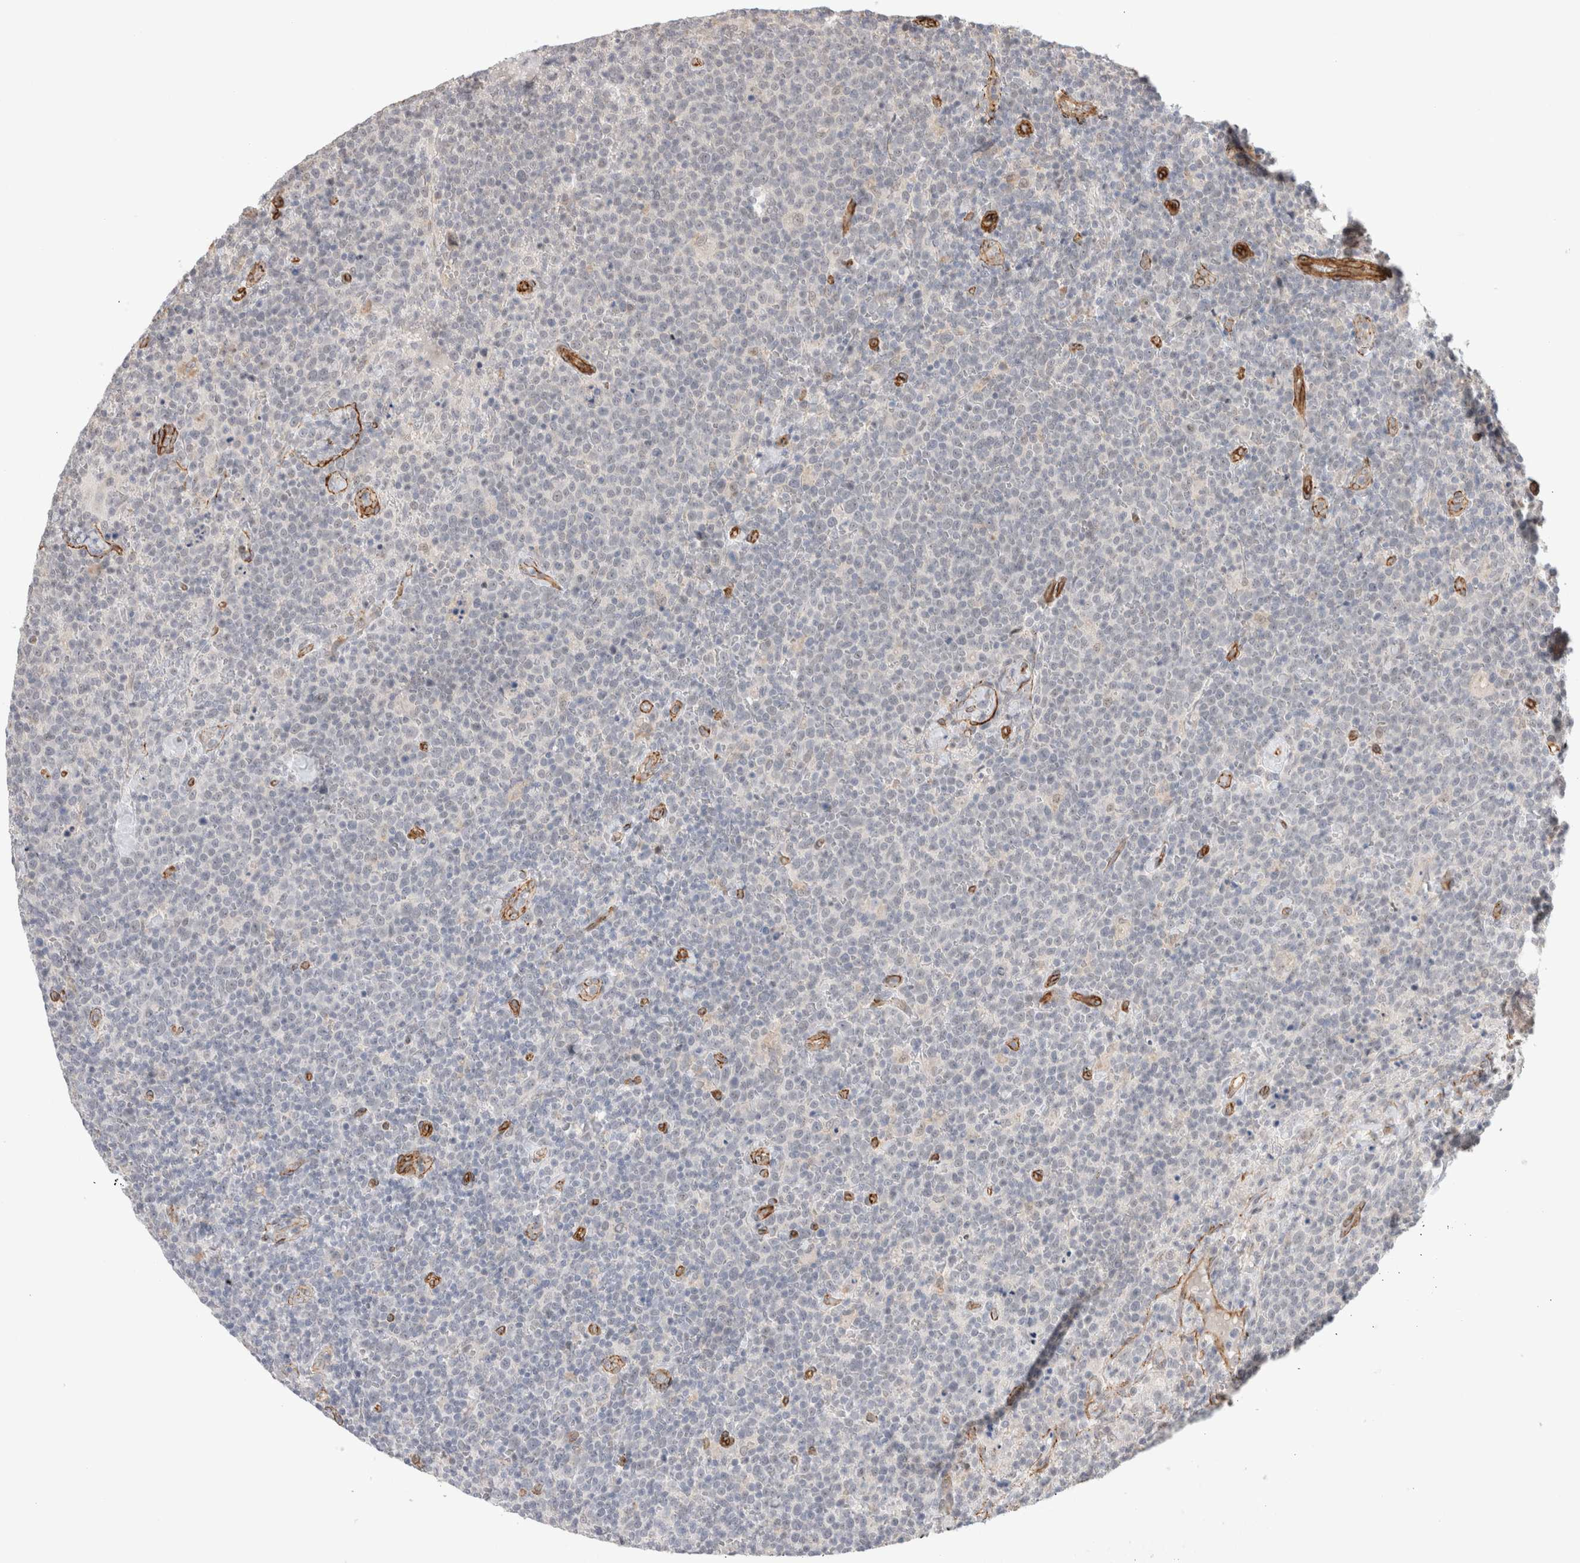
{"staining": {"intensity": "negative", "quantity": "none", "location": "none"}, "tissue": "lymphoma", "cell_type": "Tumor cells", "image_type": "cancer", "snomed": [{"axis": "morphology", "description": "Malignant lymphoma, non-Hodgkin's type, High grade"}, {"axis": "topography", "description": "Lymph node"}], "caption": "The photomicrograph reveals no staining of tumor cells in high-grade malignant lymphoma, non-Hodgkin's type.", "gene": "CAAP1", "patient": {"sex": "male", "age": 61}}